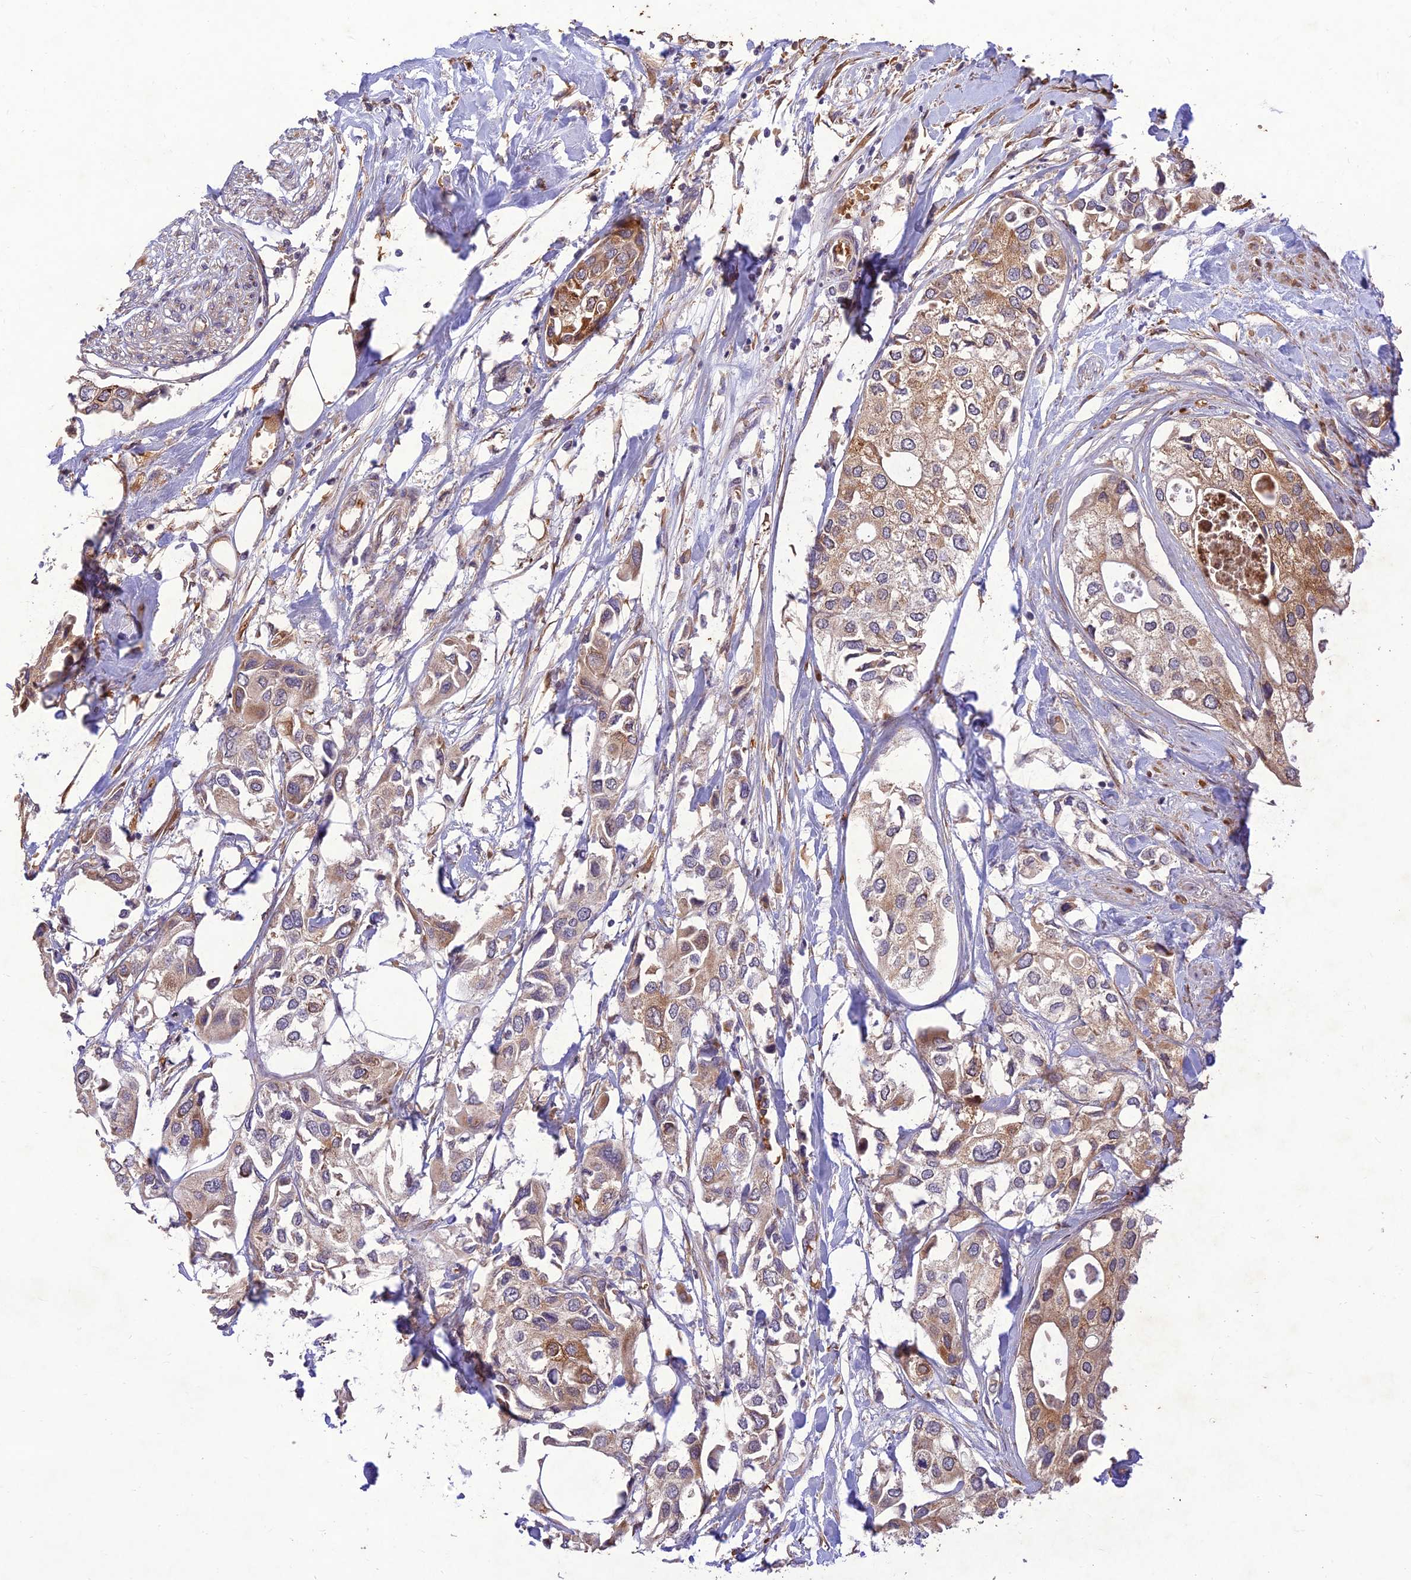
{"staining": {"intensity": "moderate", "quantity": ">75%", "location": "cytoplasmic/membranous"}, "tissue": "urothelial cancer", "cell_type": "Tumor cells", "image_type": "cancer", "snomed": [{"axis": "morphology", "description": "Urothelial carcinoma, High grade"}, {"axis": "topography", "description": "Urinary bladder"}], "caption": "Human urothelial carcinoma (high-grade) stained with a protein marker shows moderate staining in tumor cells.", "gene": "PPP1R11", "patient": {"sex": "male", "age": 64}}